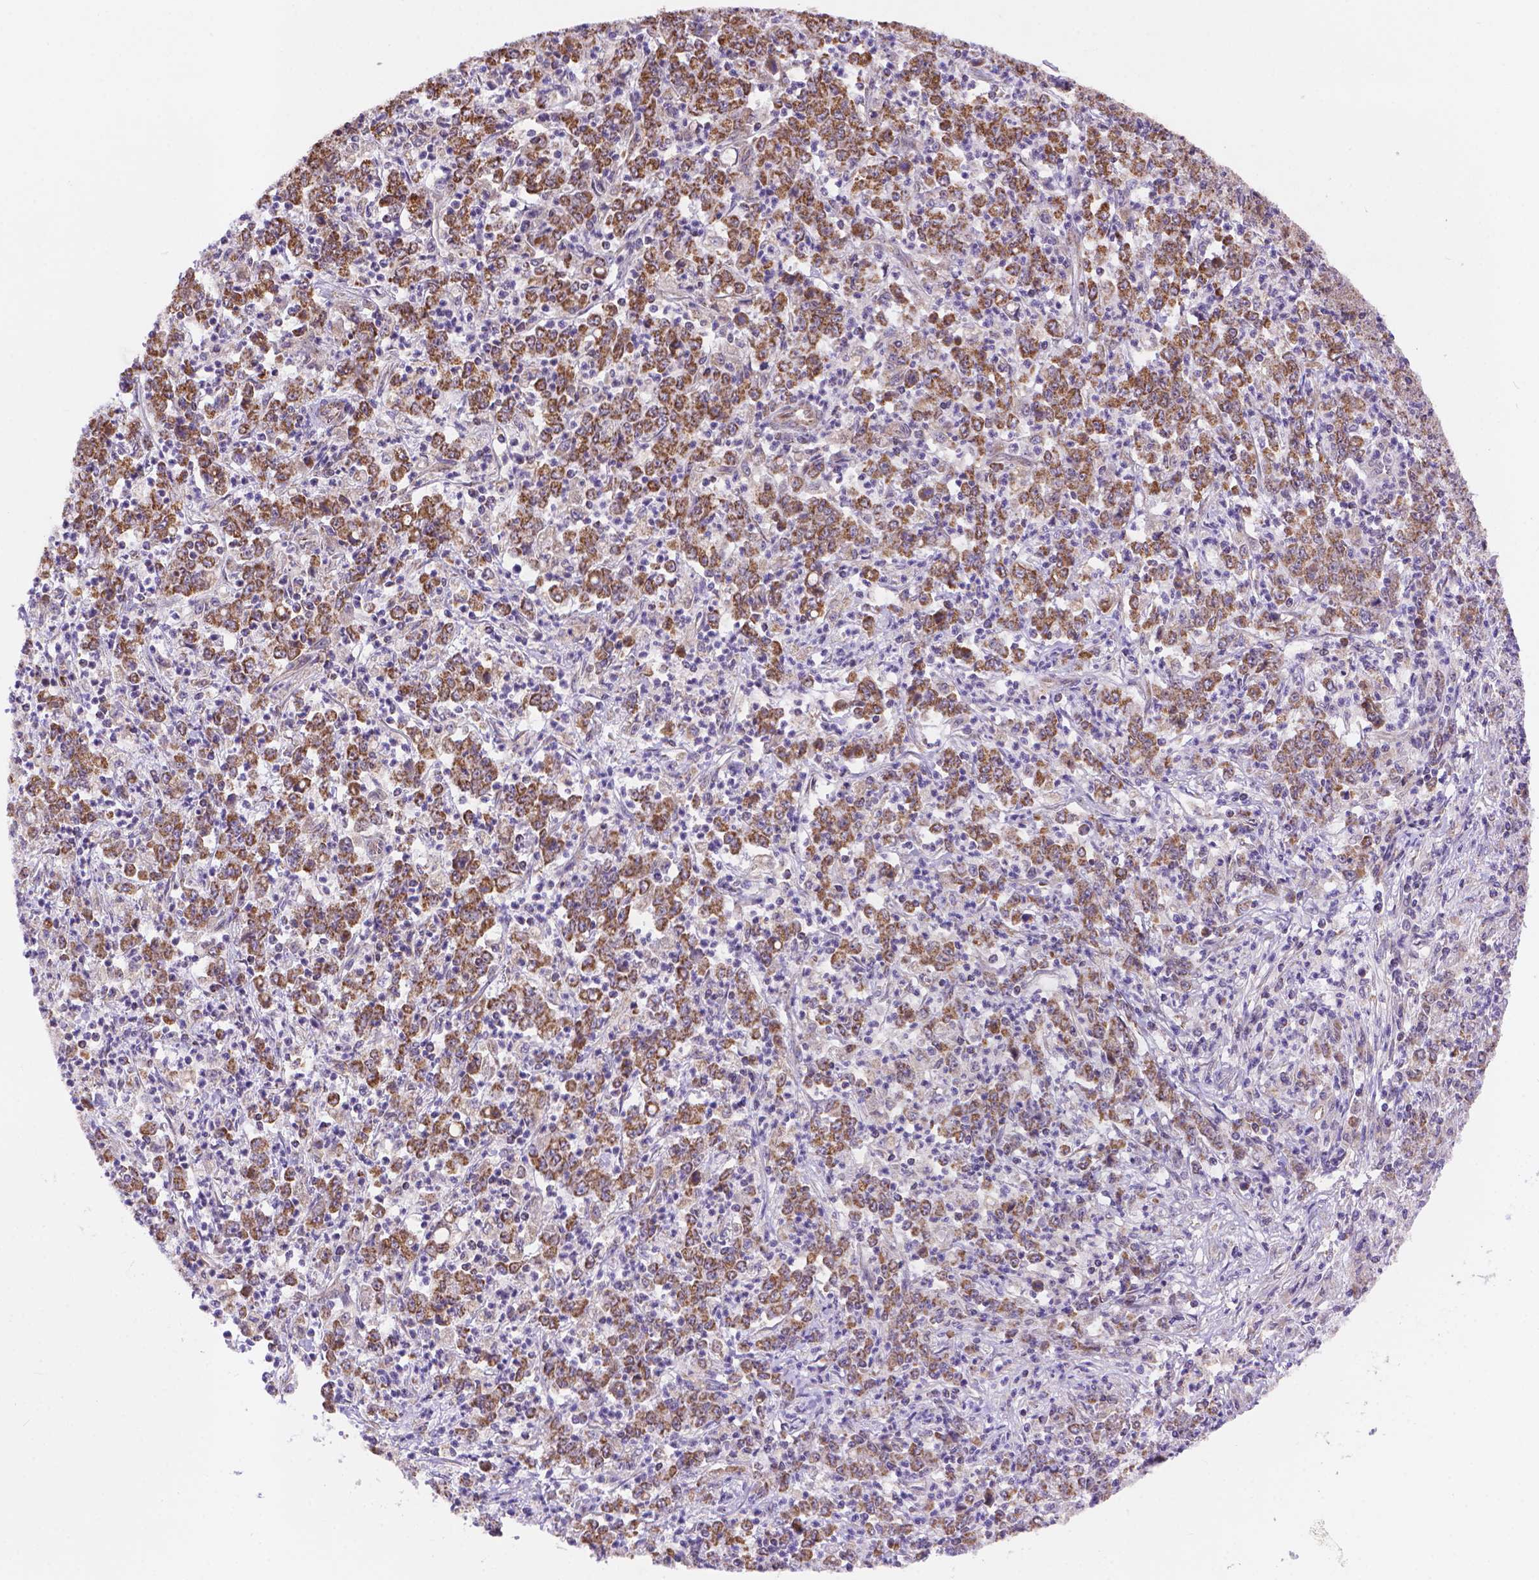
{"staining": {"intensity": "strong", "quantity": "25%-75%", "location": "cytoplasmic/membranous"}, "tissue": "stomach cancer", "cell_type": "Tumor cells", "image_type": "cancer", "snomed": [{"axis": "morphology", "description": "Adenocarcinoma, NOS"}, {"axis": "topography", "description": "Stomach, lower"}], "caption": "IHC of human stomach cancer displays high levels of strong cytoplasmic/membranous expression in about 25%-75% of tumor cells.", "gene": "CYYR1", "patient": {"sex": "female", "age": 71}}